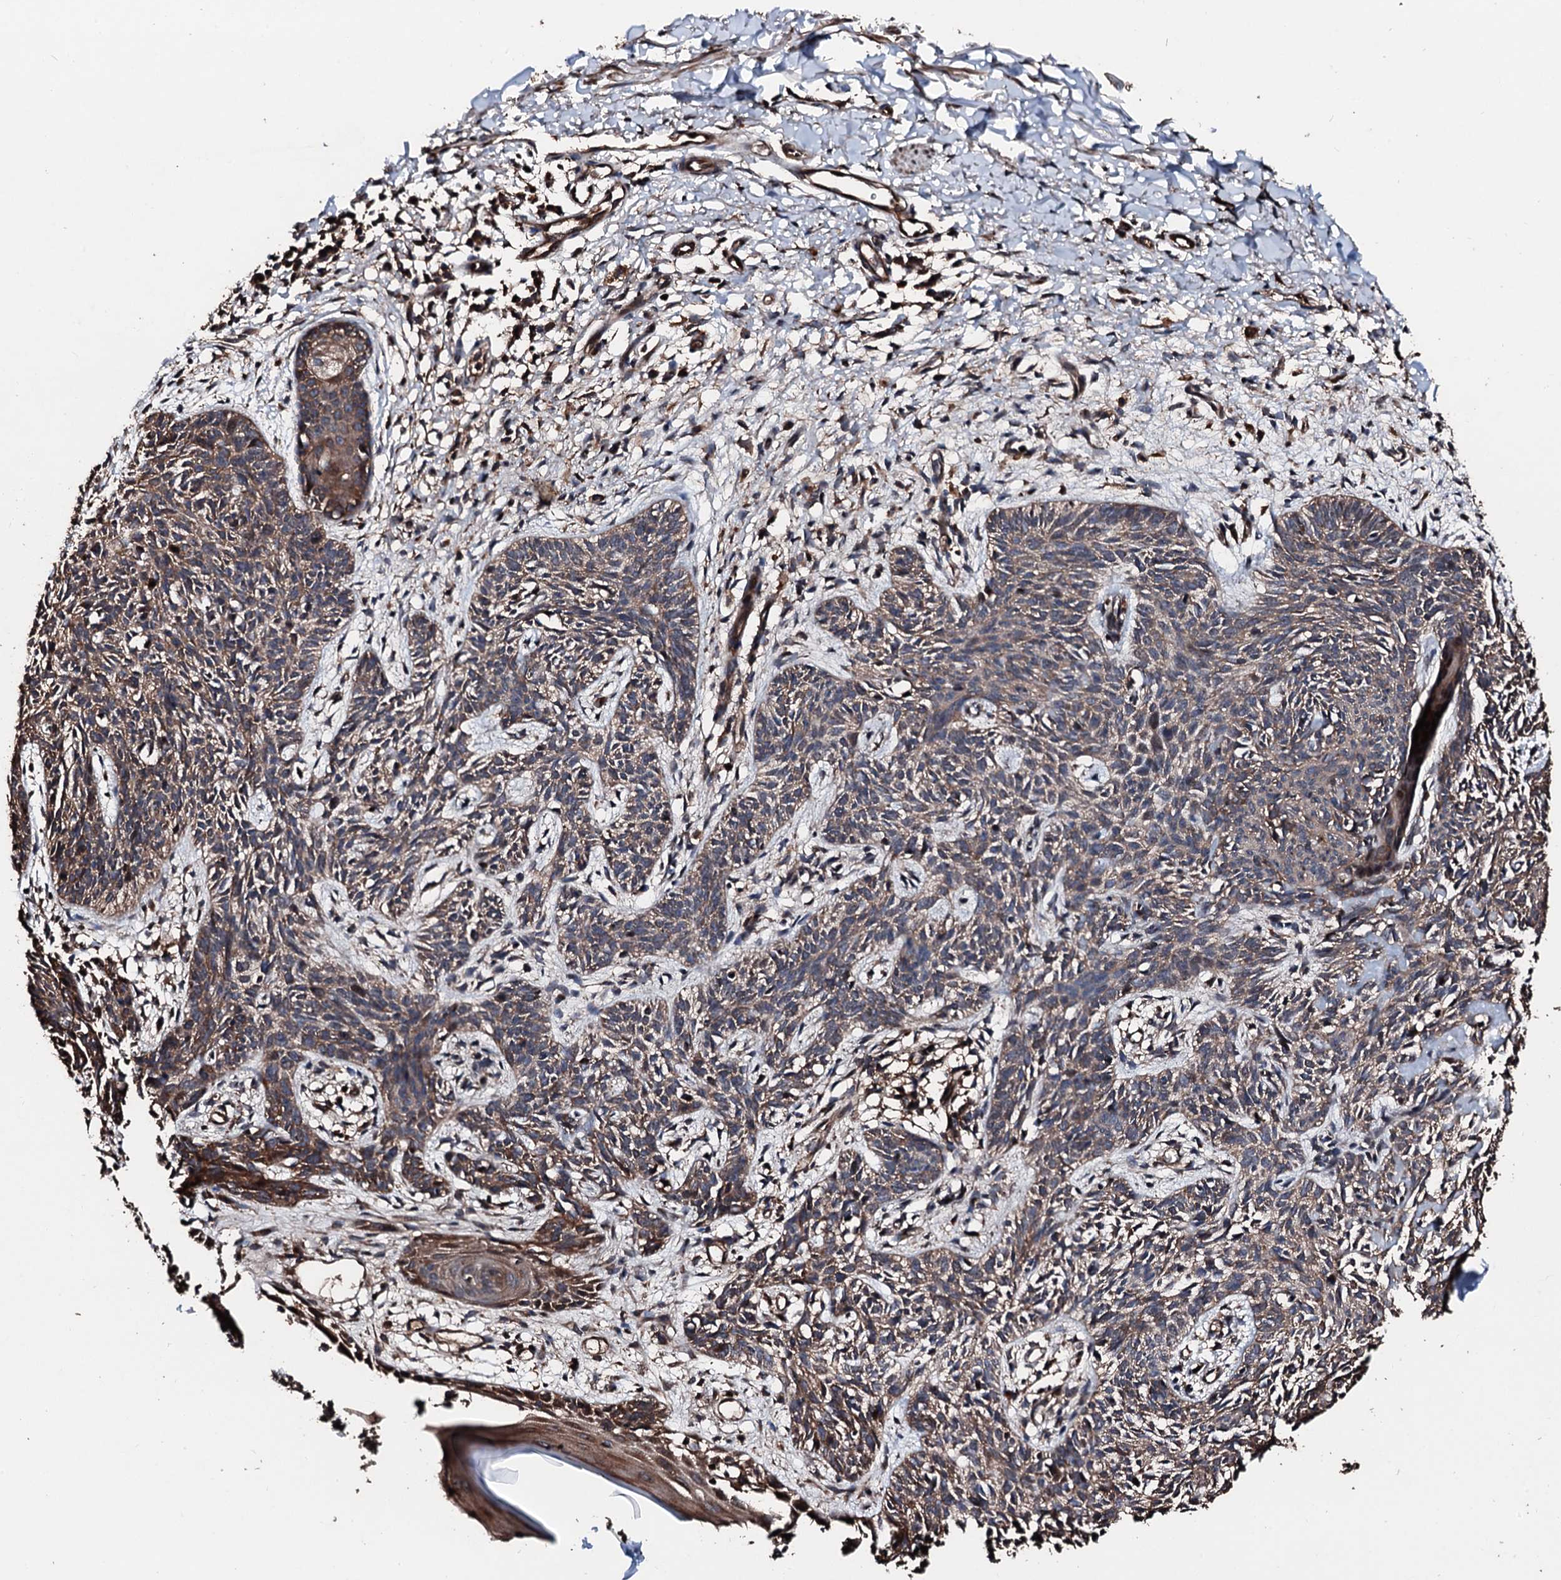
{"staining": {"intensity": "weak", "quantity": "<25%", "location": "cytoplasmic/membranous"}, "tissue": "skin cancer", "cell_type": "Tumor cells", "image_type": "cancer", "snomed": [{"axis": "morphology", "description": "Basal cell carcinoma"}, {"axis": "topography", "description": "Skin"}], "caption": "Tumor cells are negative for protein expression in human skin cancer.", "gene": "KIF18A", "patient": {"sex": "female", "age": 66}}